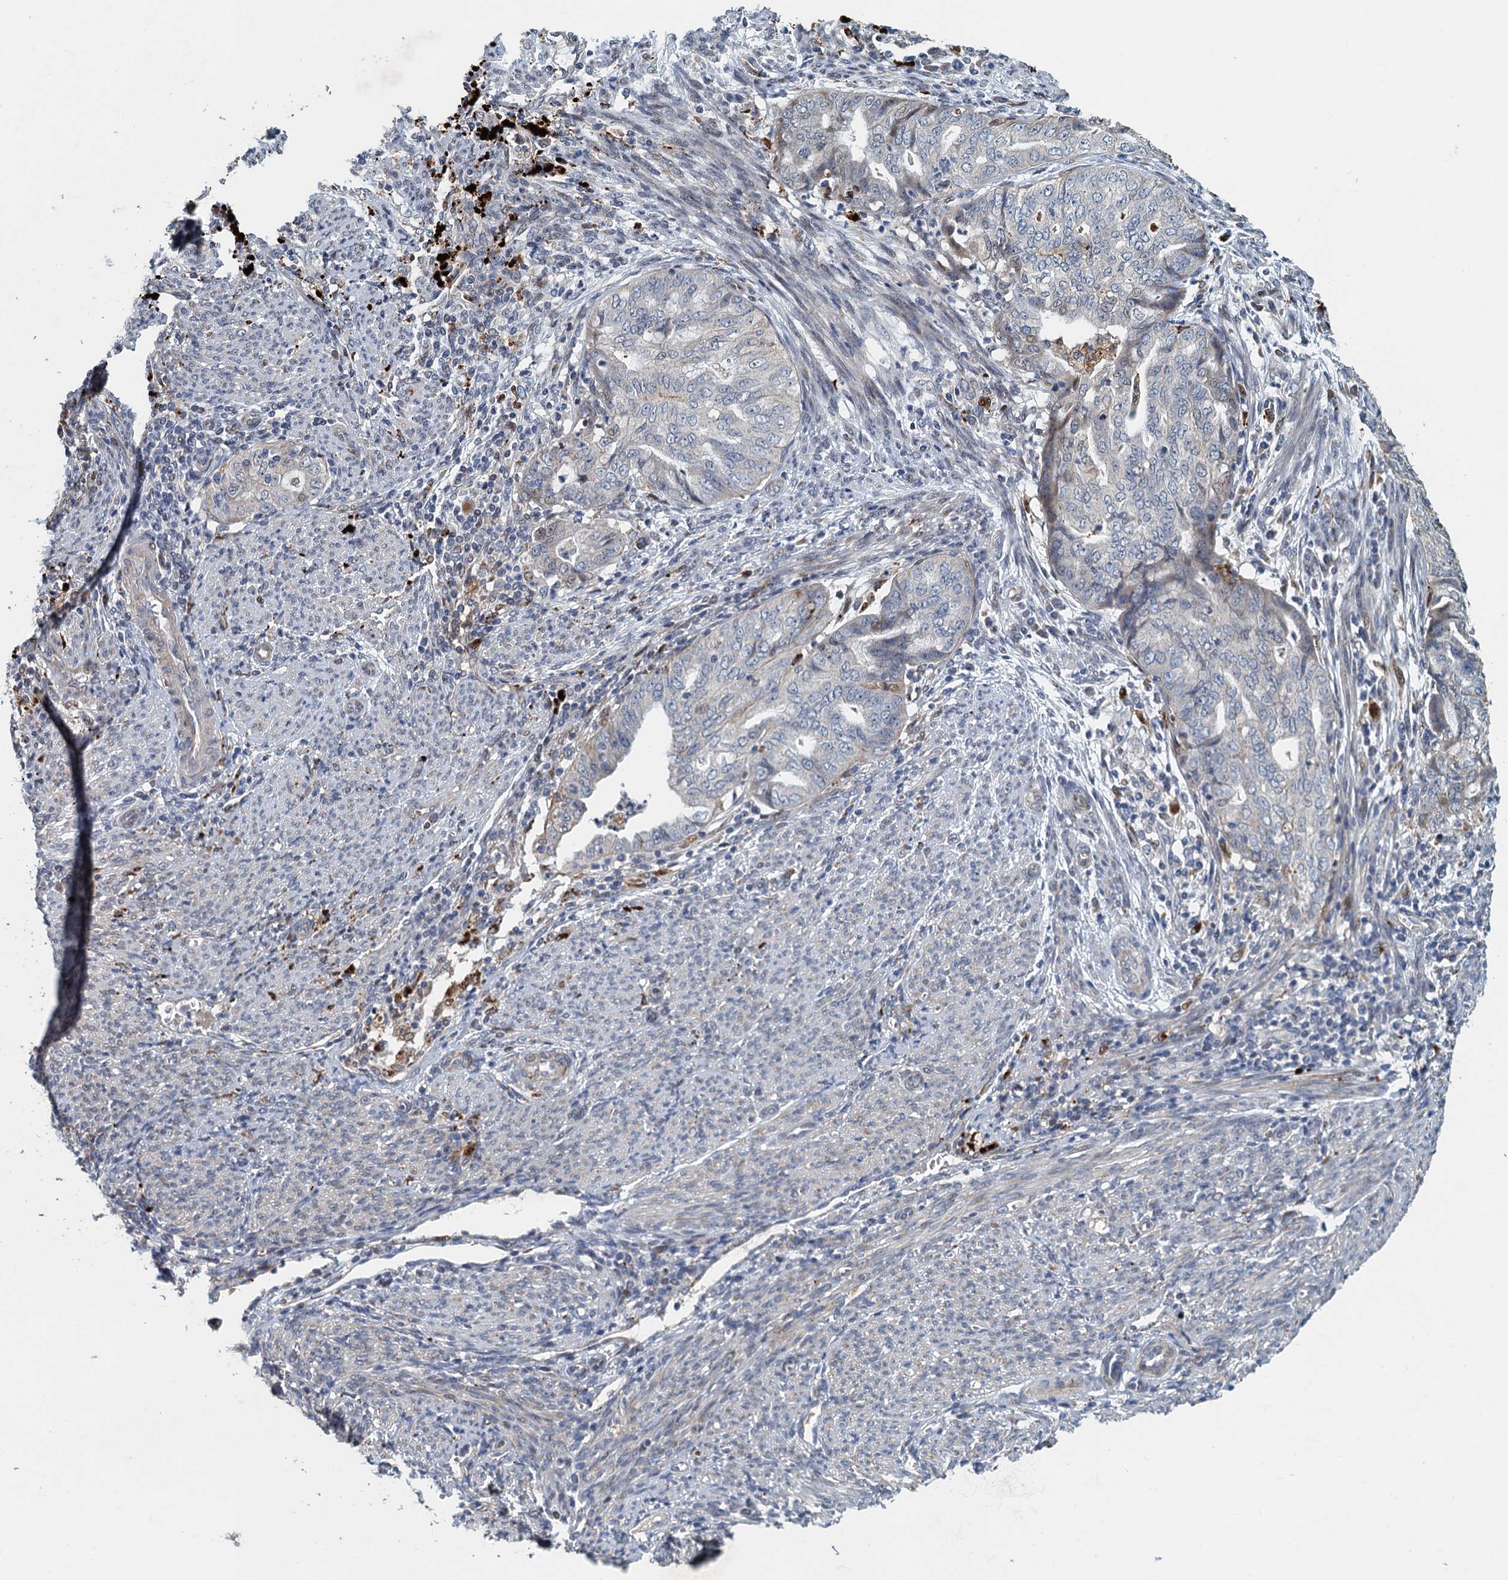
{"staining": {"intensity": "moderate", "quantity": "<25%", "location": "nuclear"}, "tissue": "endometrial cancer", "cell_type": "Tumor cells", "image_type": "cancer", "snomed": [{"axis": "morphology", "description": "Adenocarcinoma, NOS"}, {"axis": "topography", "description": "Endometrium"}], "caption": "Moderate nuclear staining is present in approximately <25% of tumor cells in adenocarcinoma (endometrial).", "gene": "AGRN", "patient": {"sex": "female", "age": 79}}